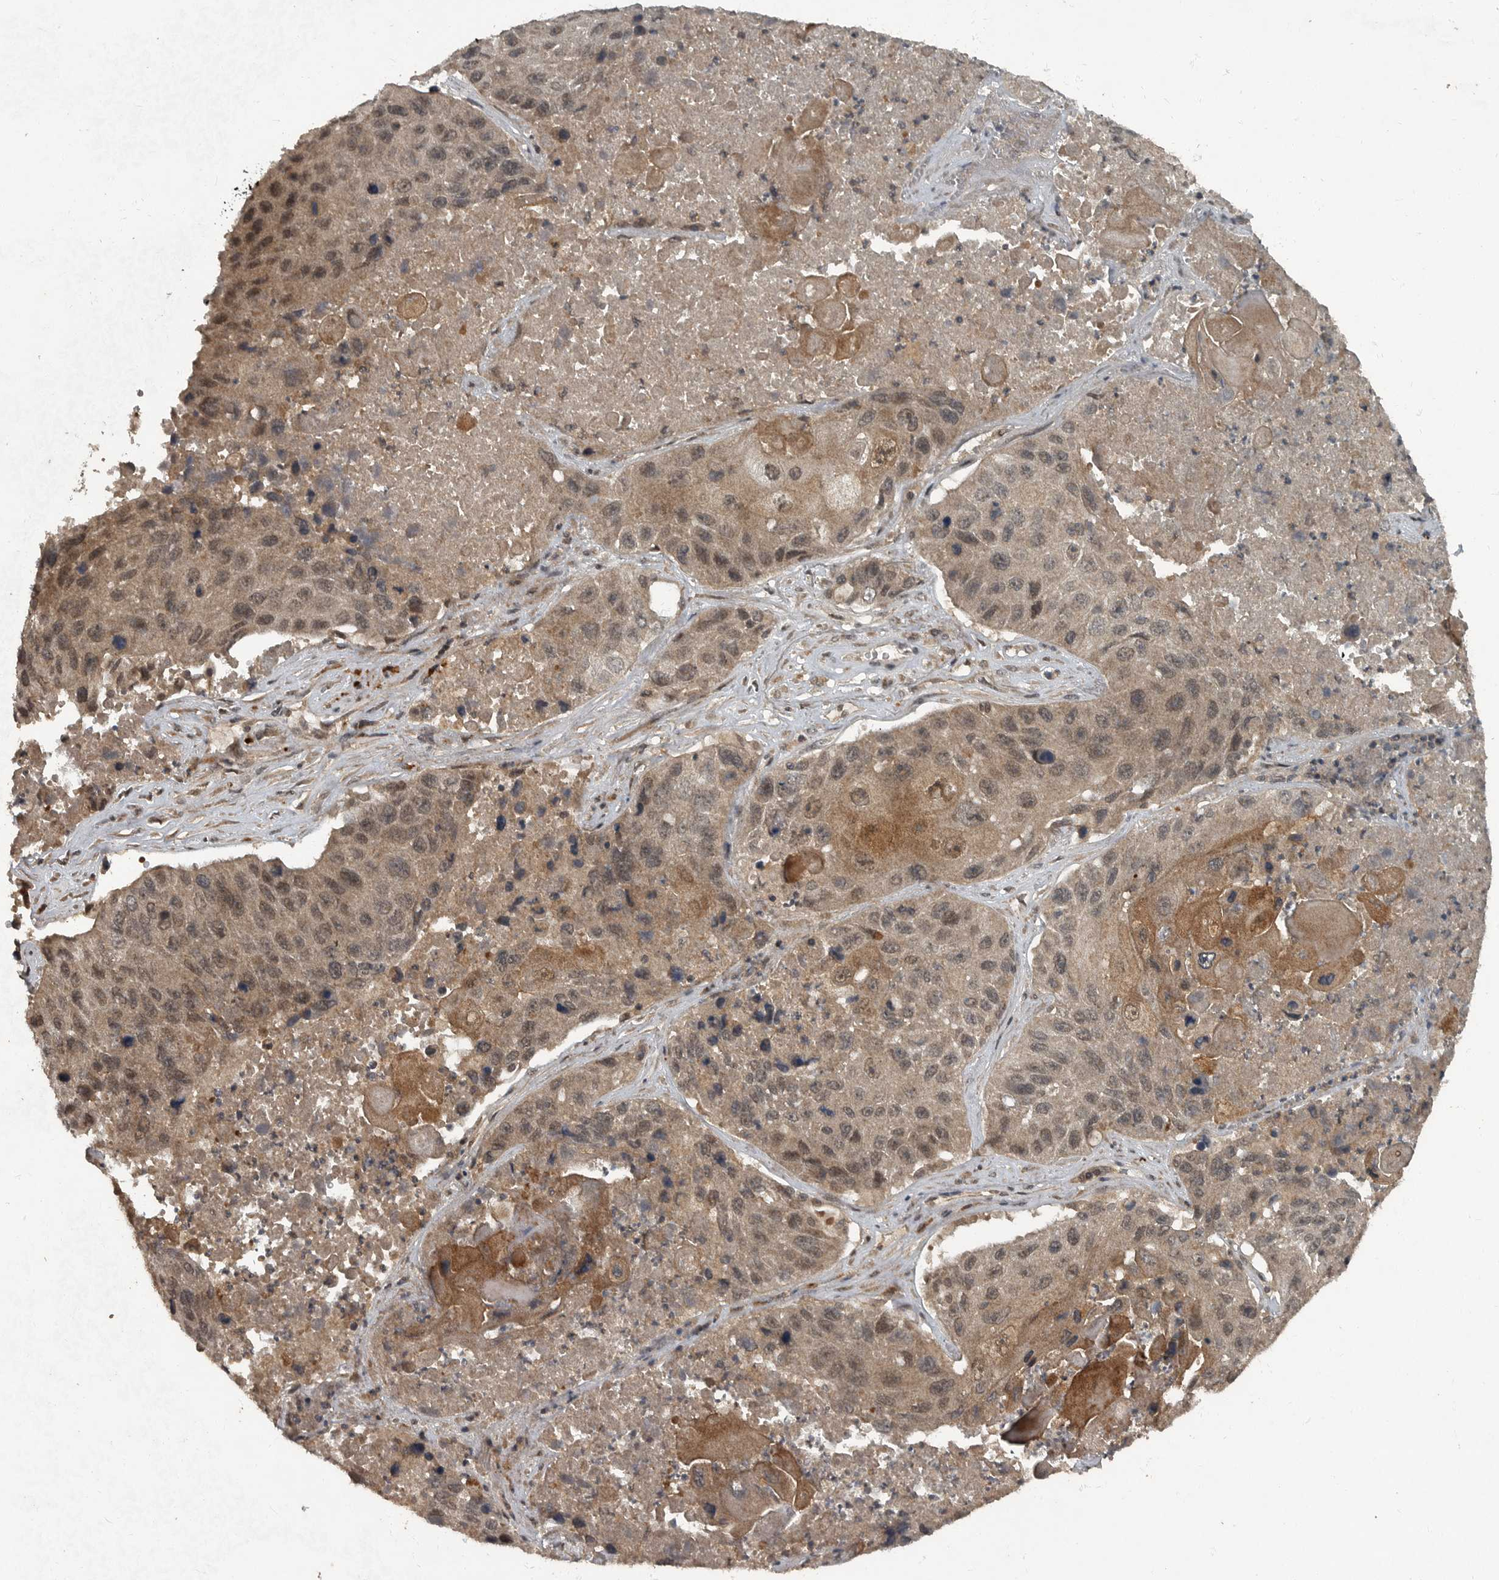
{"staining": {"intensity": "weak", "quantity": ">75%", "location": "cytoplasmic/membranous,nuclear"}, "tissue": "lung cancer", "cell_type": "Tumor cells", "image_type": "cancer", "snomed": [{"axis": "morphology", "description": "Squamous cell carcinoma, NOS"}, {"axis": "topography", "description": "Lung"}], "caption": "A histopathology image of human lung cancer (squamous cell carcinoma) stained for a protein demonstrates weak cytoplasmic/membranous and nuclear brown staining in tumor cells.", "gene": "FOXO1", "patient": {"sex": "male", "age": 61}}